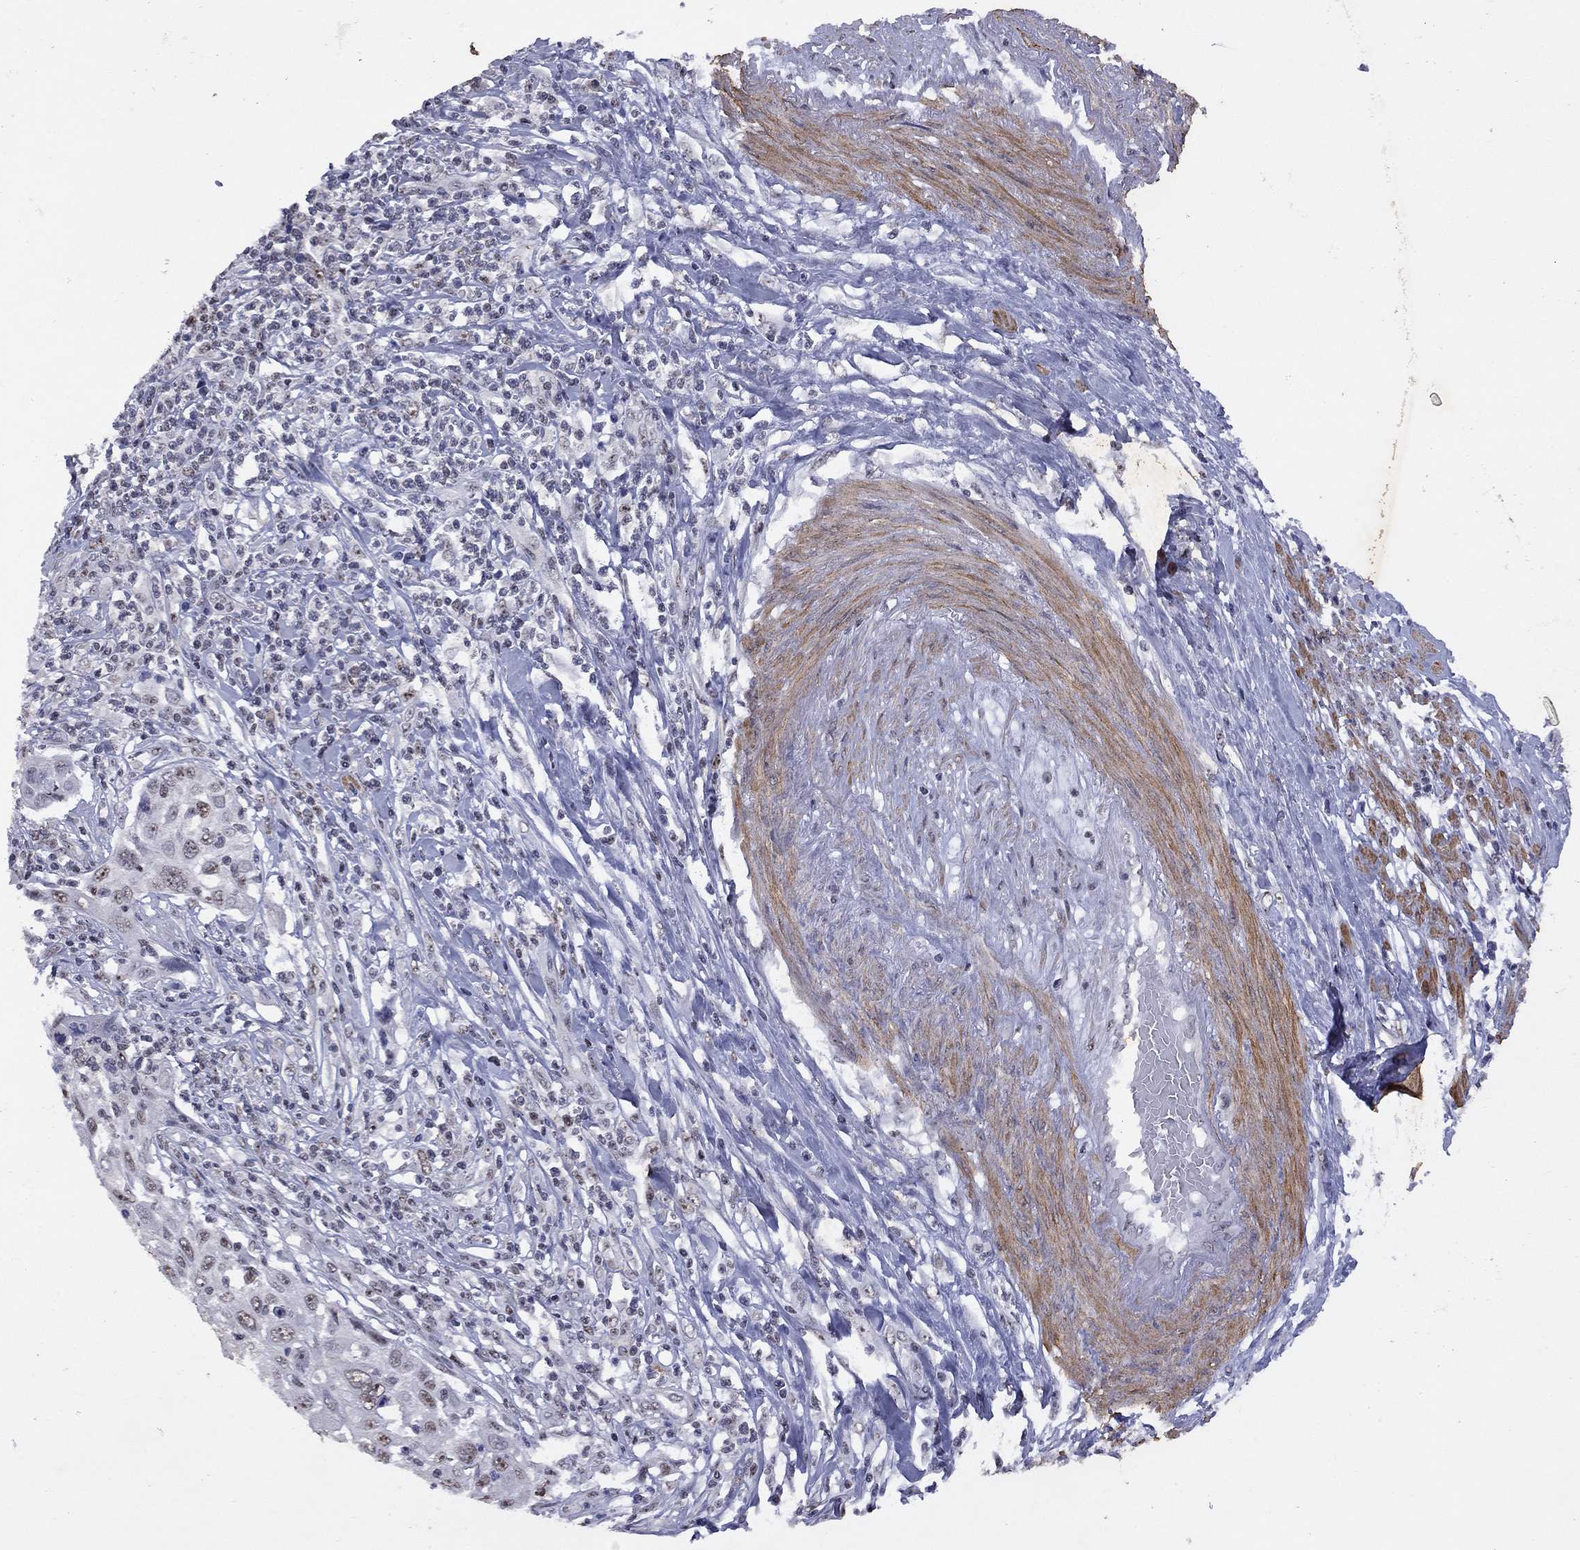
{"staining": {"intensity": "weak", "quantity": "<25%", "location": "nuclear"}, "tissue": "cervical cancer", "cell_type": "Tumor cells", "image_type": "cancer", "snomed": [{"axis": "morphology", "description": "Squamous cell carcinoma, NOS"}, {"axis": "topography", "description": "Cervix"}], "caption": "The IHC photomicrograph has no significant expression in tumor cells of cervical squamous cell carcinoma tissue. The staining is performed using DAB (3,3'-diaminobenzidine) brown chromogen with nuclei counter-stained in using hematoxylin.", "gene": "SPOUT1", "patient": {"sex": "female", "age": 70}}